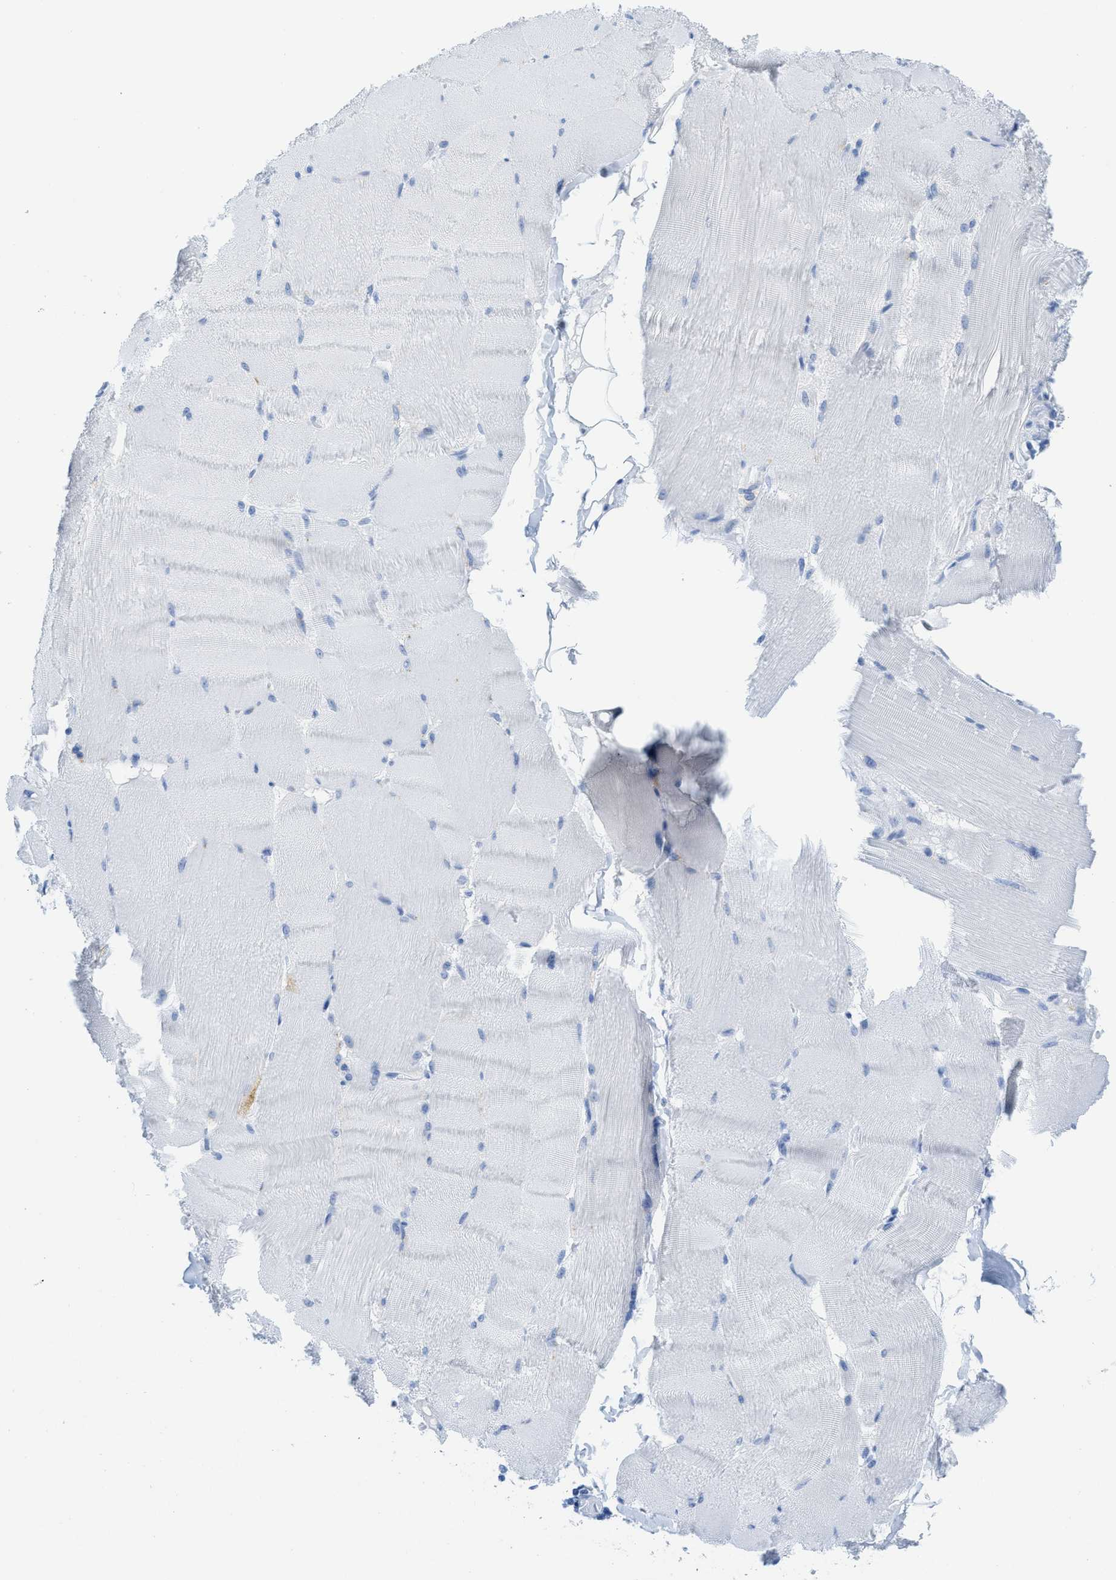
{"staining": {"intensity": "negative", "quantity": "none", "location": "none"}, "tissue": "skeletal muscle", "cell_type": "Myocytes", "image_type": "normal", "snomed": [{"axis": "morphology", "description": "Normal tissue, NOS"}, {"axis": "topography", "description": "Skin"}, {"axis": "topography", "description": "Skeletal muscle"}], "caption": "This is an immunohistochemistry histopathology image of normal skeletal muscle. There is no staining in myocytes.", "gene": "WDR4", "patient": {"sex": "male", "age": 83}}